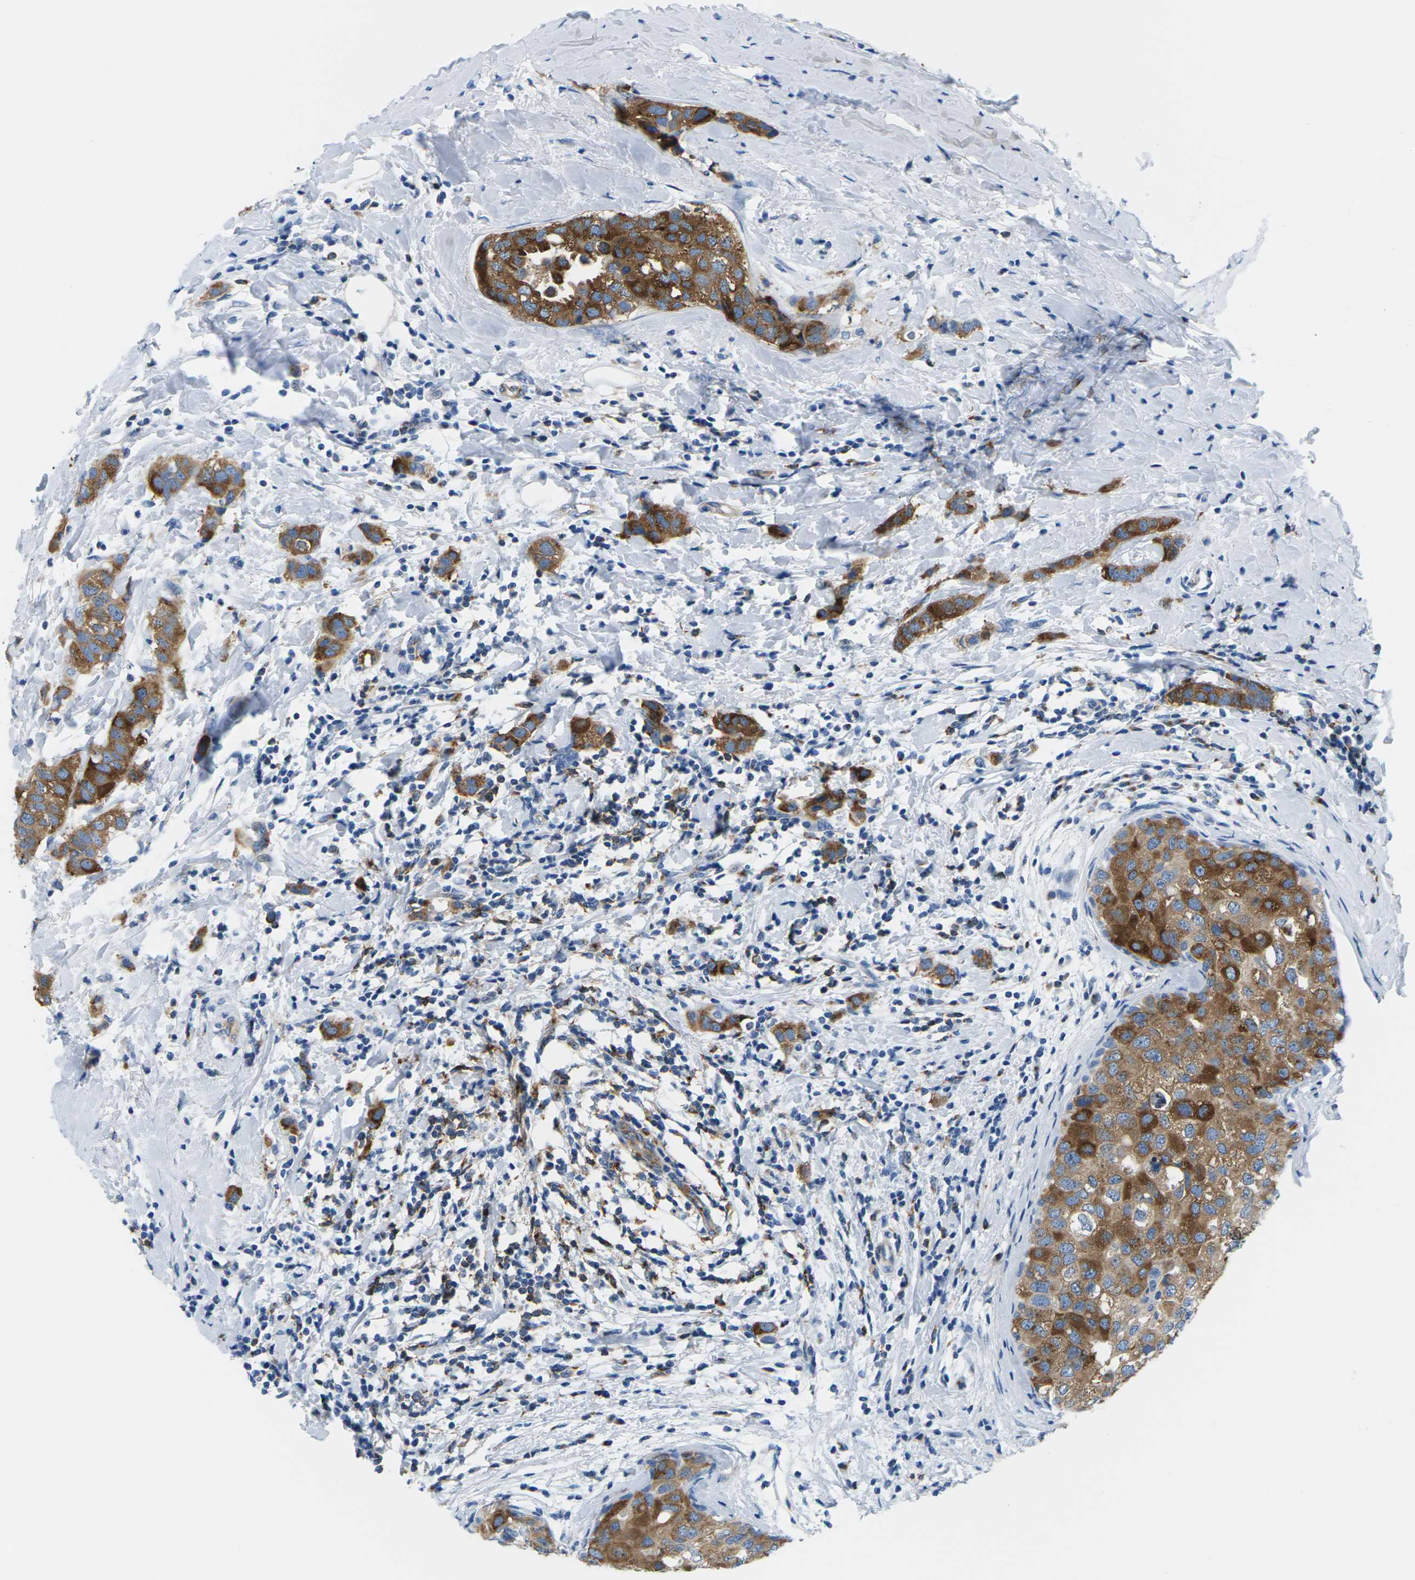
{"staining": {"intensity": "moderate", "quantity": ">75%", "location": "cytoplasmic/membranous"}, "tissue": "breast cancer", "cell_type": "Tumor cells", "image_type": "cancer", "snomed": [{"axis": "morphology", "description": "Duct carcinoma"}, {"axis": "topography", "description": "Breast"}], "caption": "Human intraductal carcinoma (breast) stained for a protein (brown) exhibits moderate cytoplasmic/membranous positive positivity in approximately >75% of tumor cells.", "gene": "SYNGR2", "patient": {"sex": "female", "age": 50}}